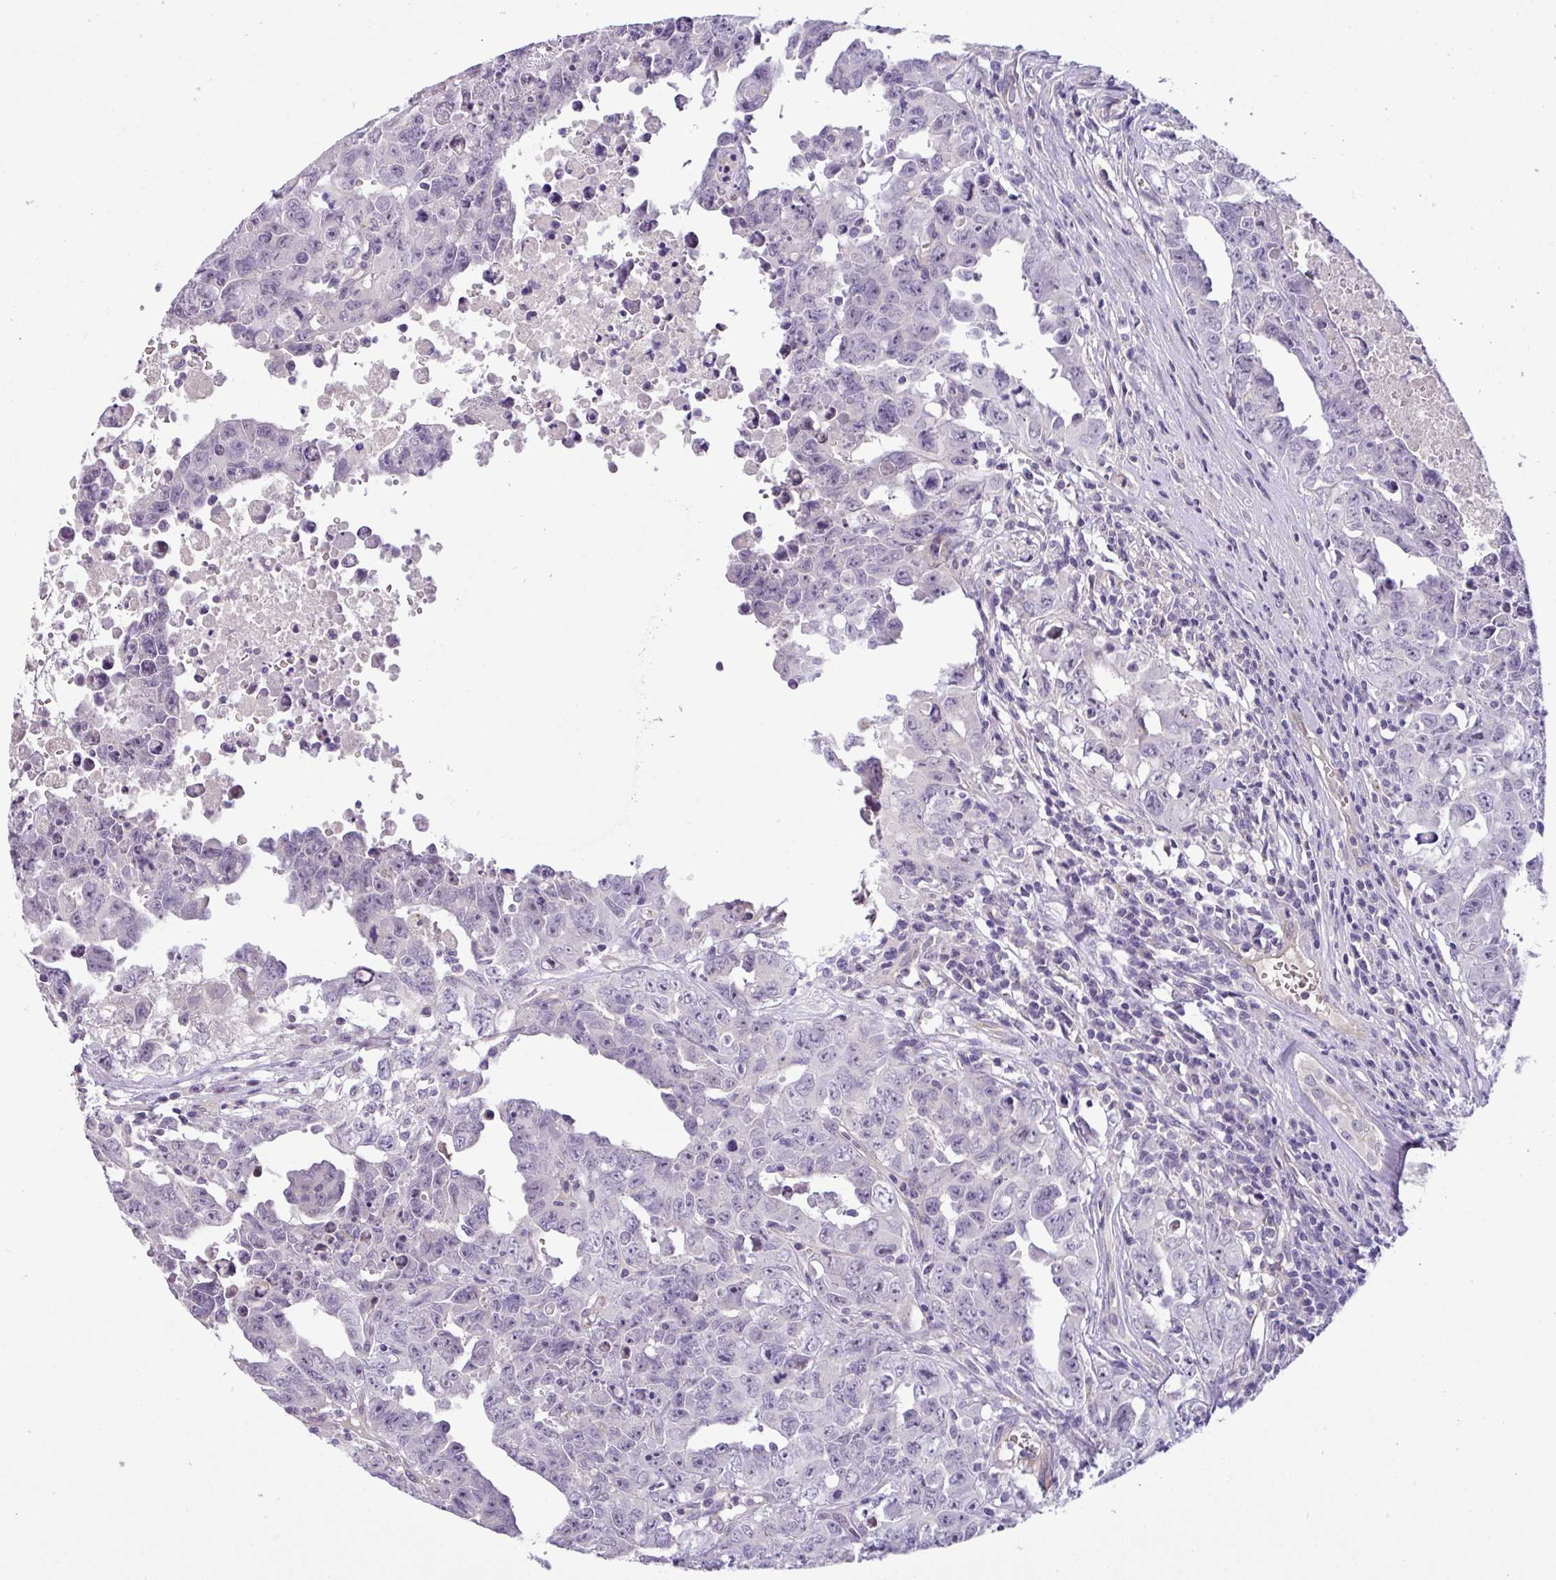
{"staining": {"intensity": "negative", "quantity": "none", "location": "none"}, "tissue": "testis cancer", "cell_type": "Tumor cells", "image_type": "cancer", "snomed": [{"axis": "morphology", "description": "Carcinoma, Embryonal, NOS"}, {"axis": "topography", "description": "Testis"}], "caption": "IHC photomicrograph of human testis cancer stained for a protein (brown), which reveals no staining in tumor cells. (DAB immunohistochemistry visualized using brightfield microscopy, high magnification).", "gene": "PIK3R5", "patient": {"sex": "male", "age": 24}}